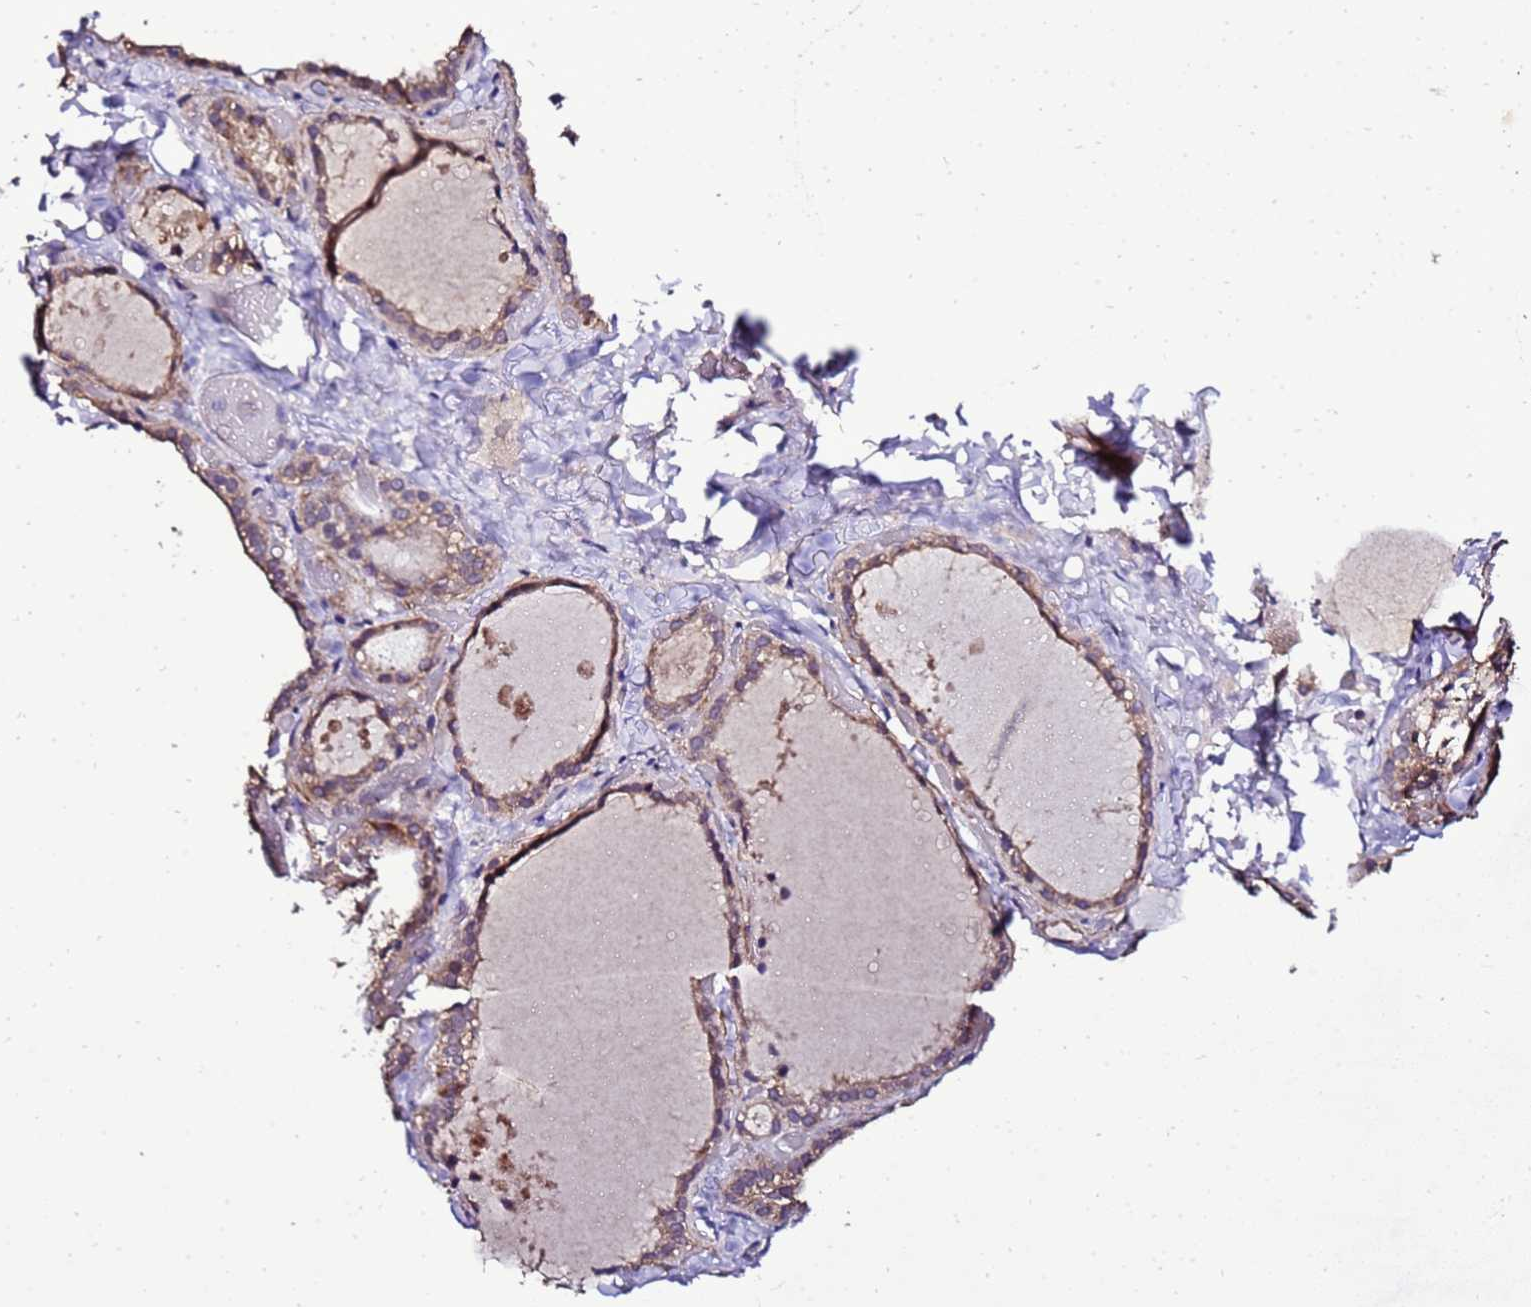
{"staining": {"intensity": "moderate", "quantity": ">75%", "location": "cytoplasmic/membranous"}, "tissue": "thyroid gland", "cell_type": "Glandular cells", "image_type": "normal", "snomed": [{"axis": "morphology", "description": "Normal tissue, NOS"}, {"axis": "topography", "description": "Thyroid gland"}], "caption": "Glandular cells display moderate cytoplasmic/membranous positivity in about >75% of cells in benign thyroid gland.", "gene": "ZNF329", "patient": {"sex": "female", "age": 44}}